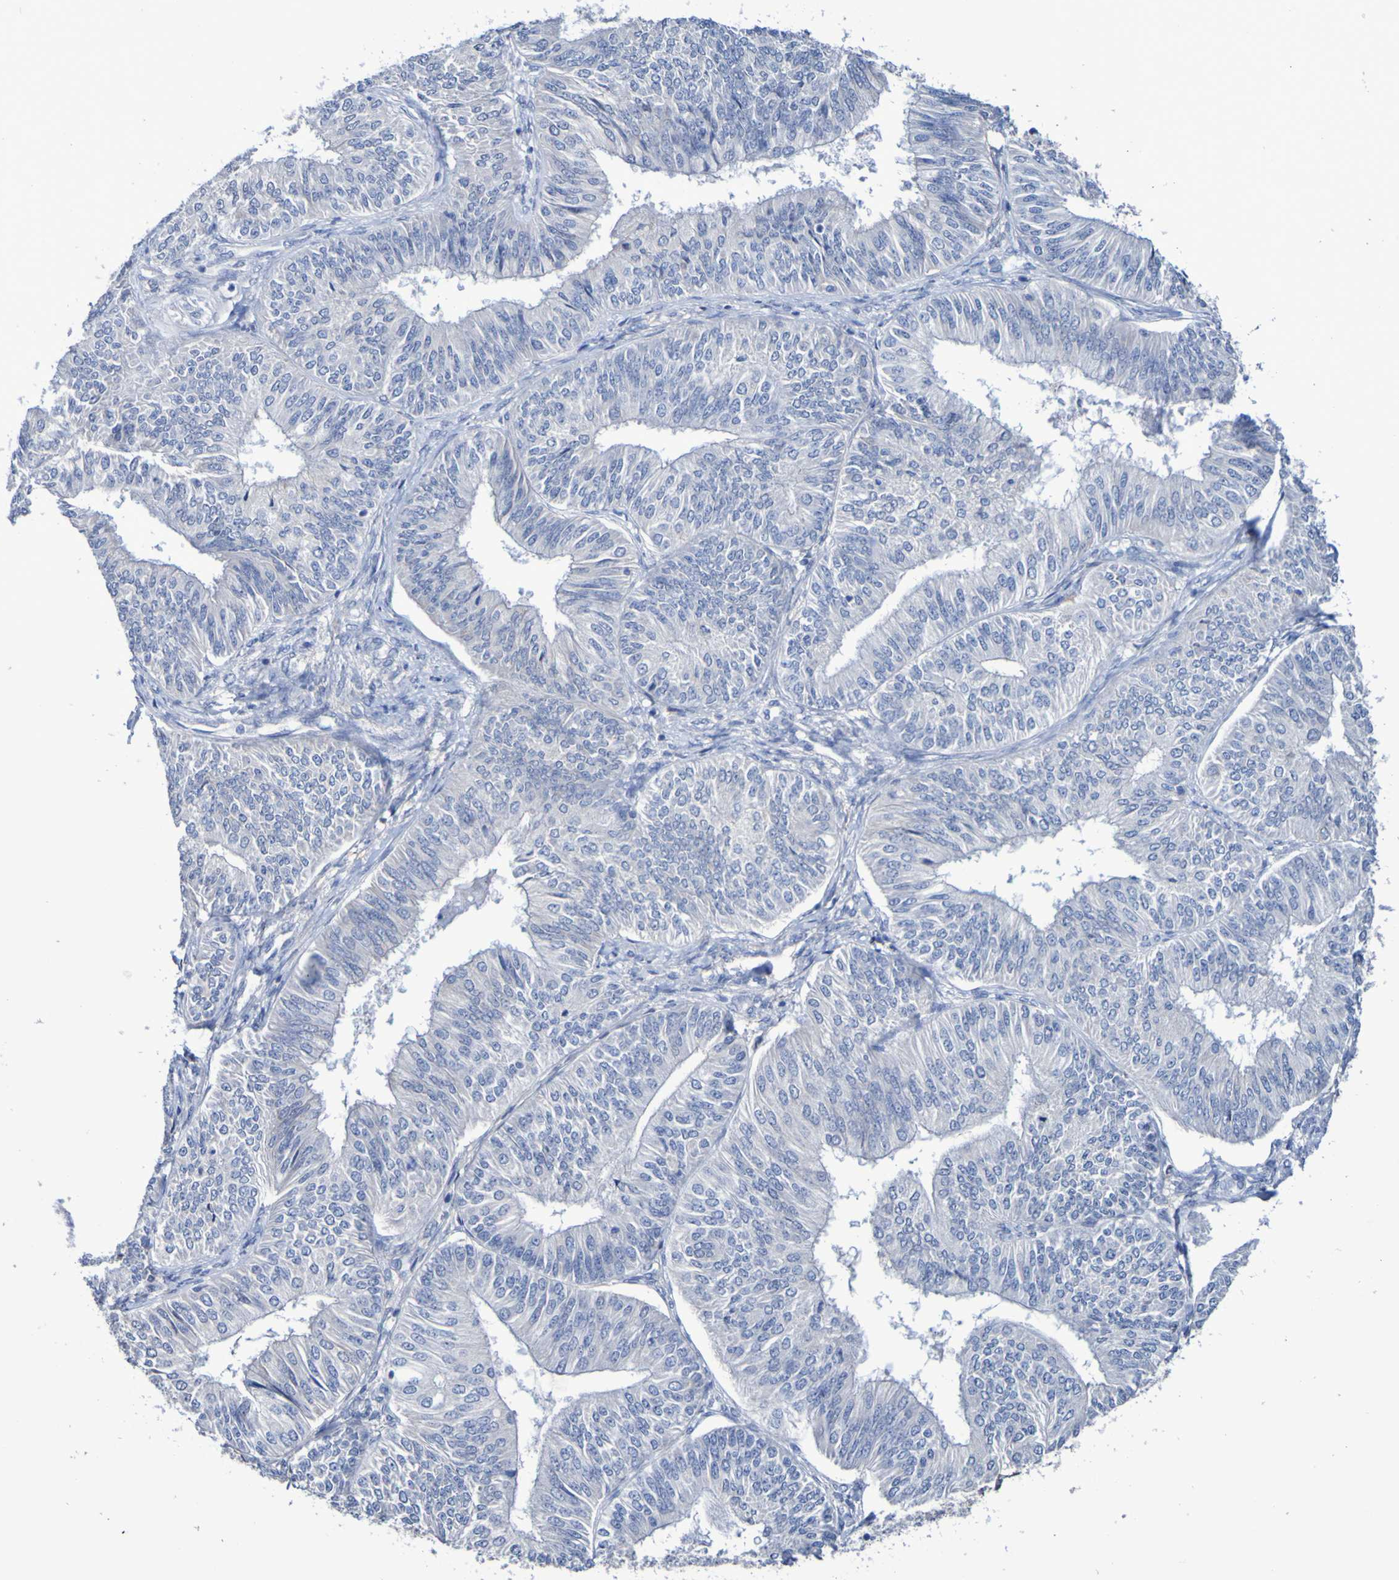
{"staining": {"intensity": "negative", "quantity": "none", "location": "none"}, "tissue": "endometrial cancer", "cell_type": "Tumor cells", "image_type": "cancer", "snomed": [{"axis": "morphology", "description": "Adenocarcinoma, NOS"}, {"axis": "topography", "description": "Endometrium"}], "caption": "Immunohistochemistry (IHC) micrograph of neoplastic tissue: human adenocarcinoma (endometrial) stained with DAB (3,3'-diaminobenzidine) reveals no significant protein positivity in tumor cells.", "gene": "SGCB", "patient": {"sex": "female", "age": 58}}